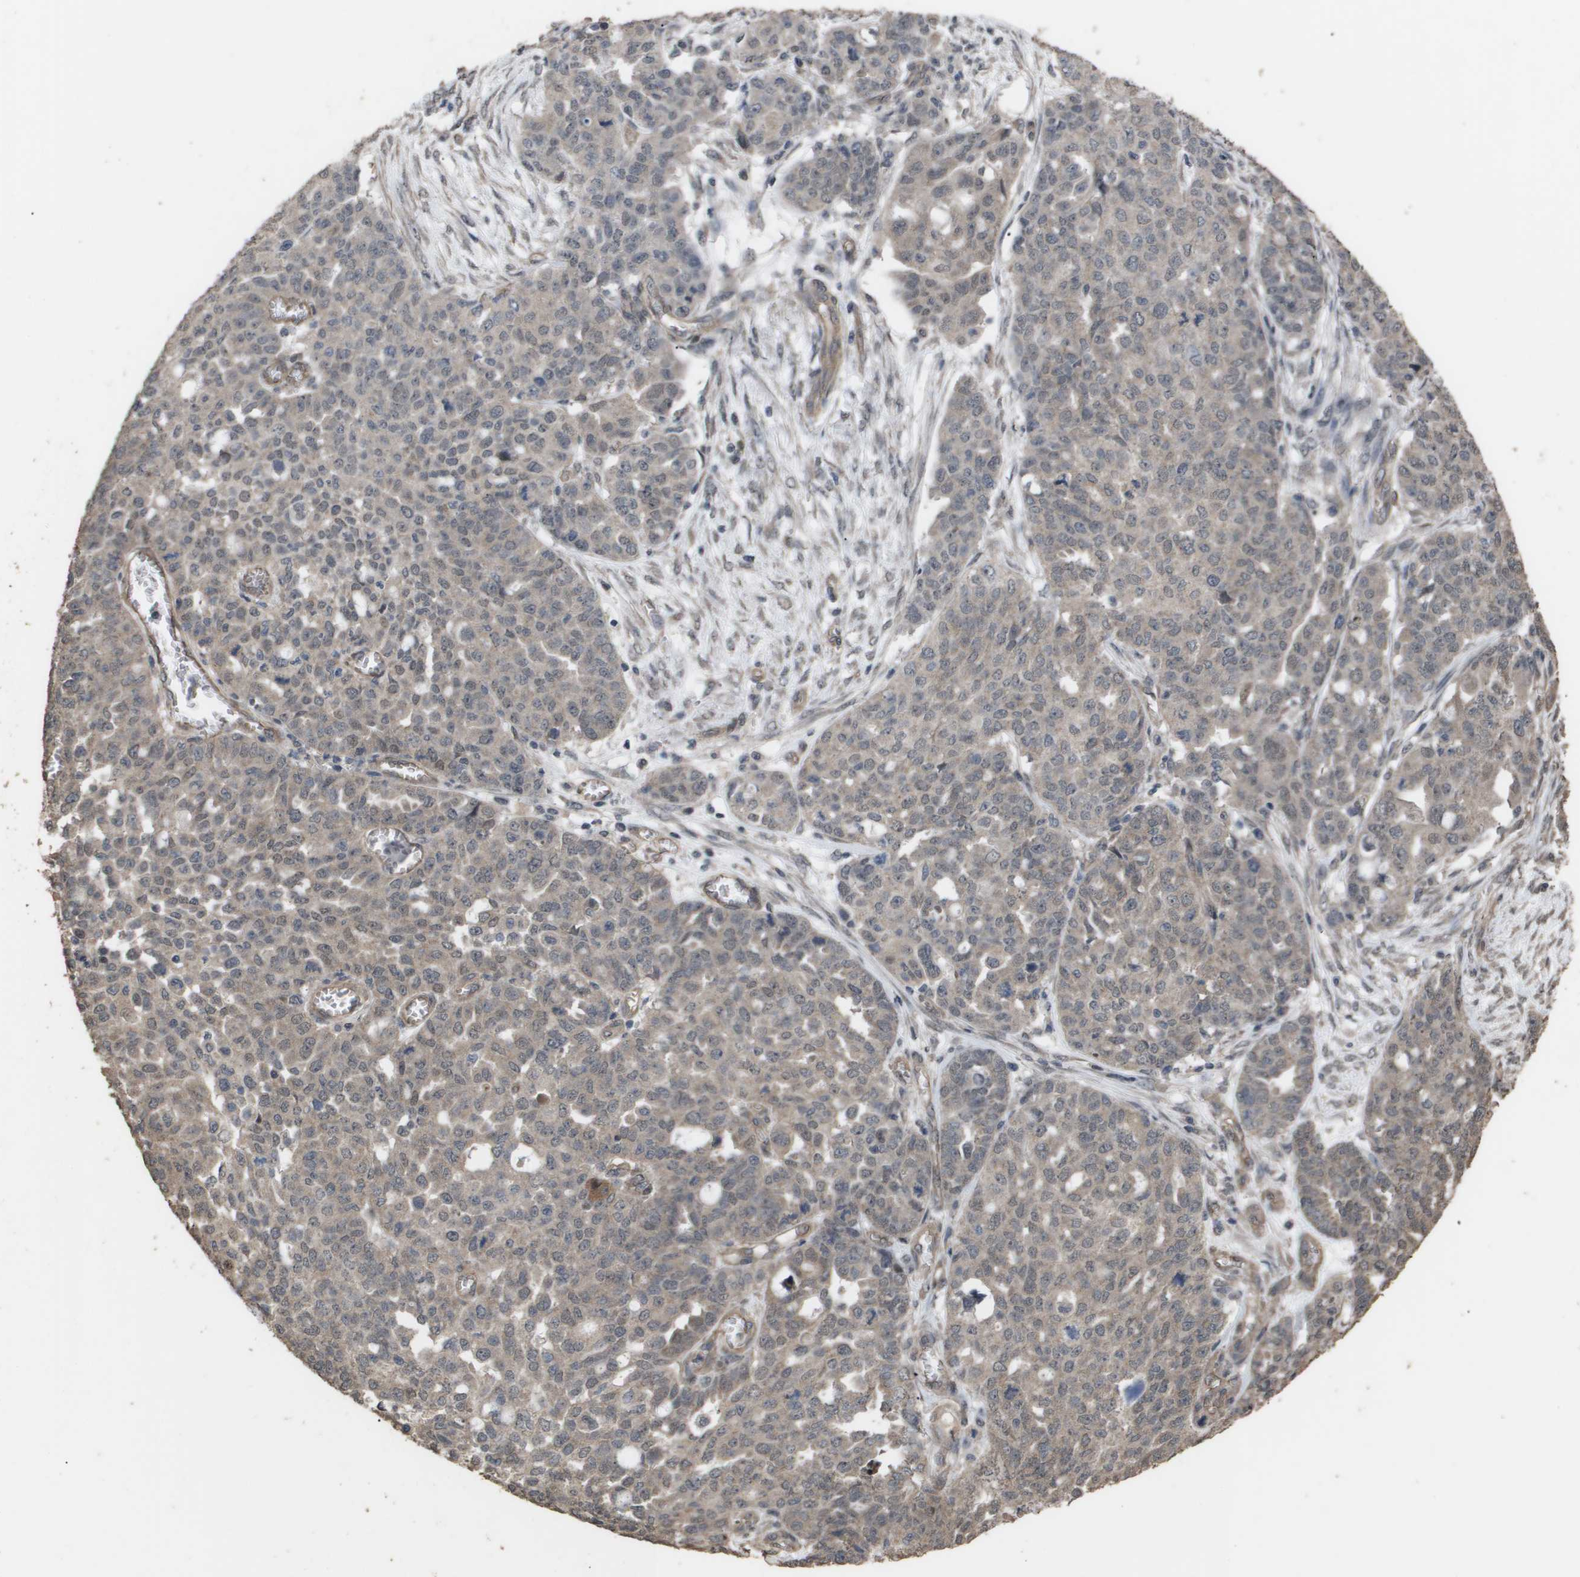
{"staining": {"intensity": "weak", "quantity": "25%-75%", "location": "cytoplasmic/membranous"}, "tissue": "ovarian cancer", "cell_type": "Tumor cells", "image_type": "cancer", "snomed": [{"axis": "morphology", "description": "Cystadenocarcinoma, serous, NOS"}, {"axis": "topography", "description": "Ovary"}], "caption": "Immunohistochemistry (IHC) micrograph of ovarian serous cystadenocarcinoma stained for a protein (brown), which demonstrates low levels of weak cytoplasmic/membranous staining in about 25%-75% of tumor cells.", "gene": "CUL5", "patient": {"sex": "female", "age": 56}}